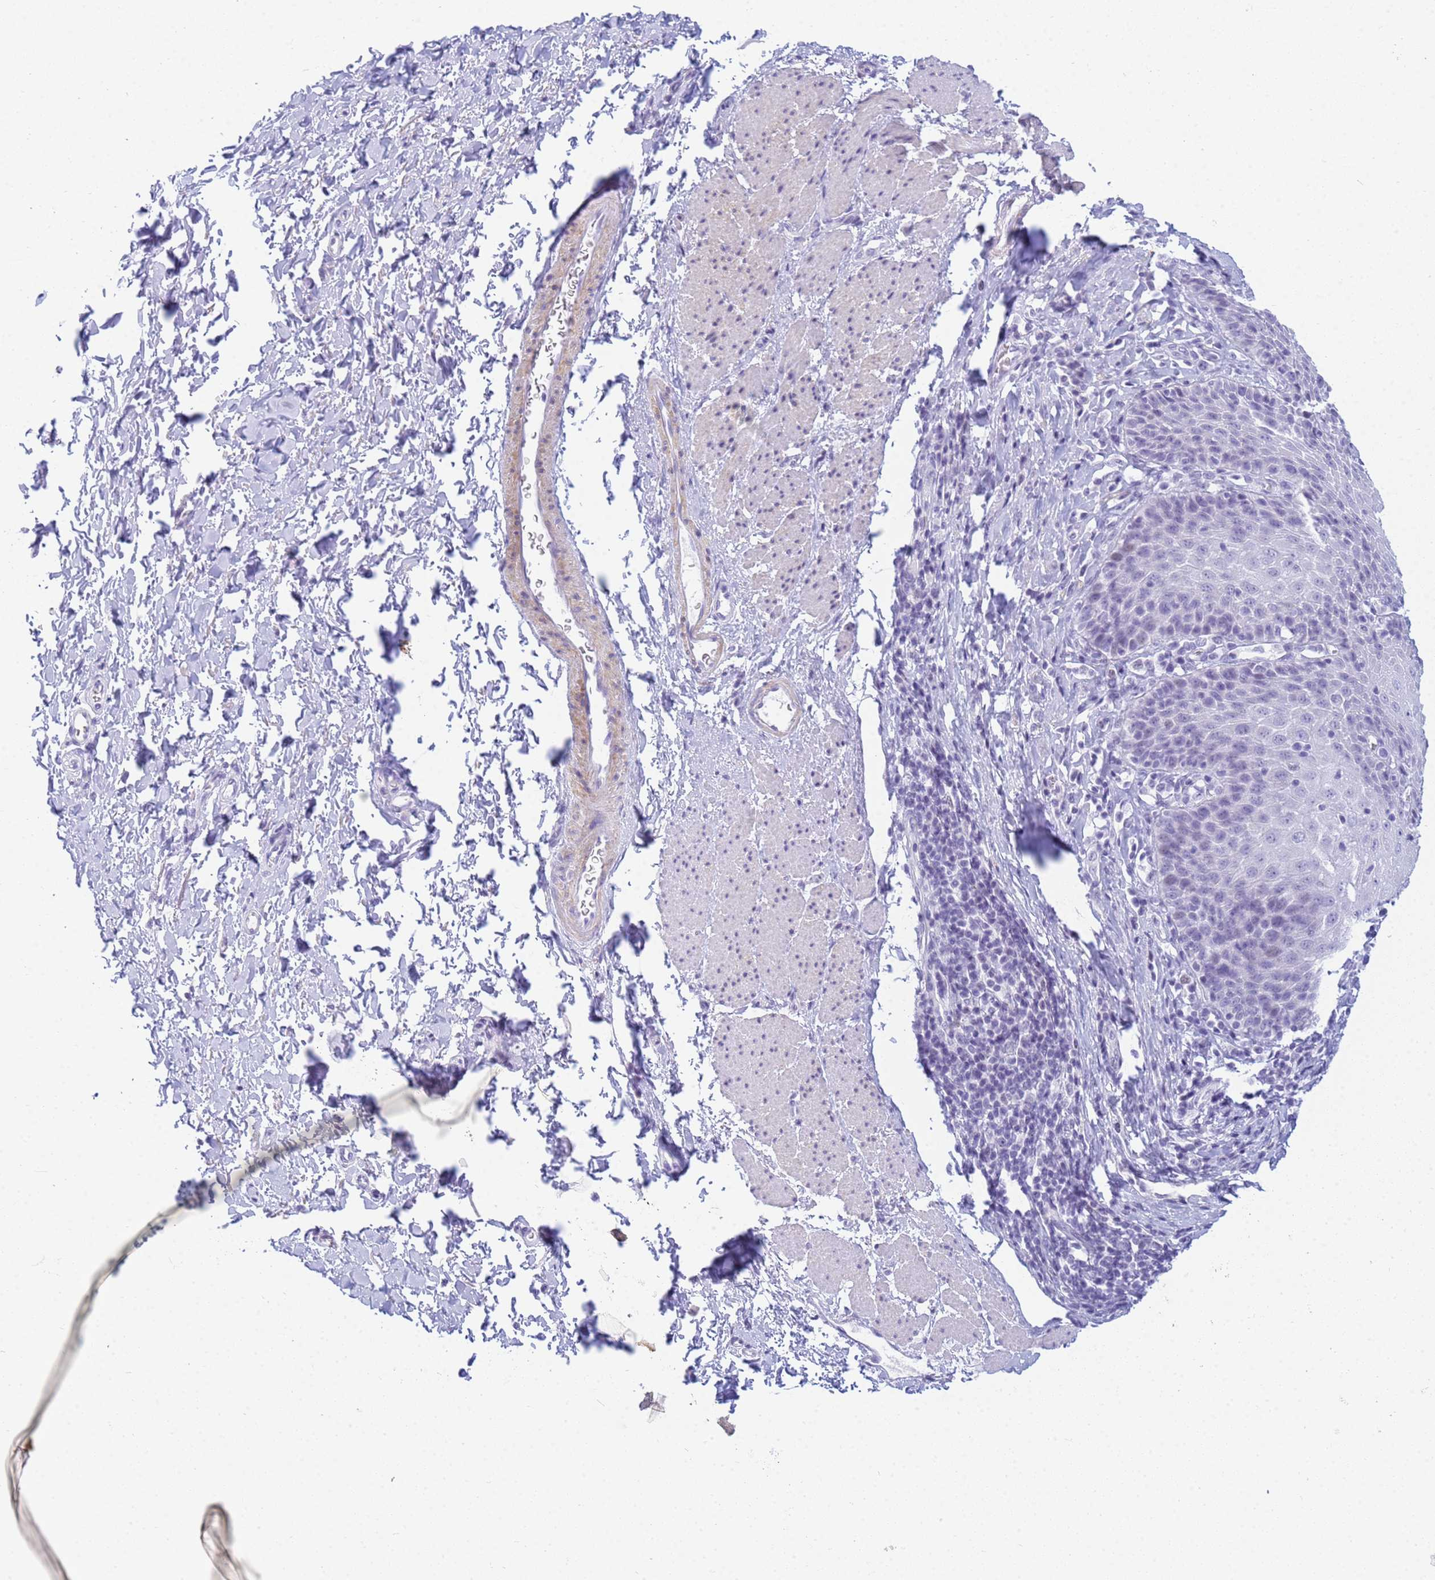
{"staining": {"intensity": "negative", "quantity": "none", "location": "none"}, "tissue": "esophagus", "cell_type": "Squamous epithelial cells", "image_type": "normal", "snomed": [{"axis": "morphology", "description": "Normal tissue, NOS"}, {"axis": "topography", "description": "Esophagus"}], "caption": "A photomicrograph of esophagus stained for a protein displays no brown staining in squamous epithelial cells. (Stains: DAB IHC with hematoxylin counter stain, Microscopy: brightfield microscopy at high magnification).", "gene": "SNX20", "patient": {"sex": "female", "age": 61}}